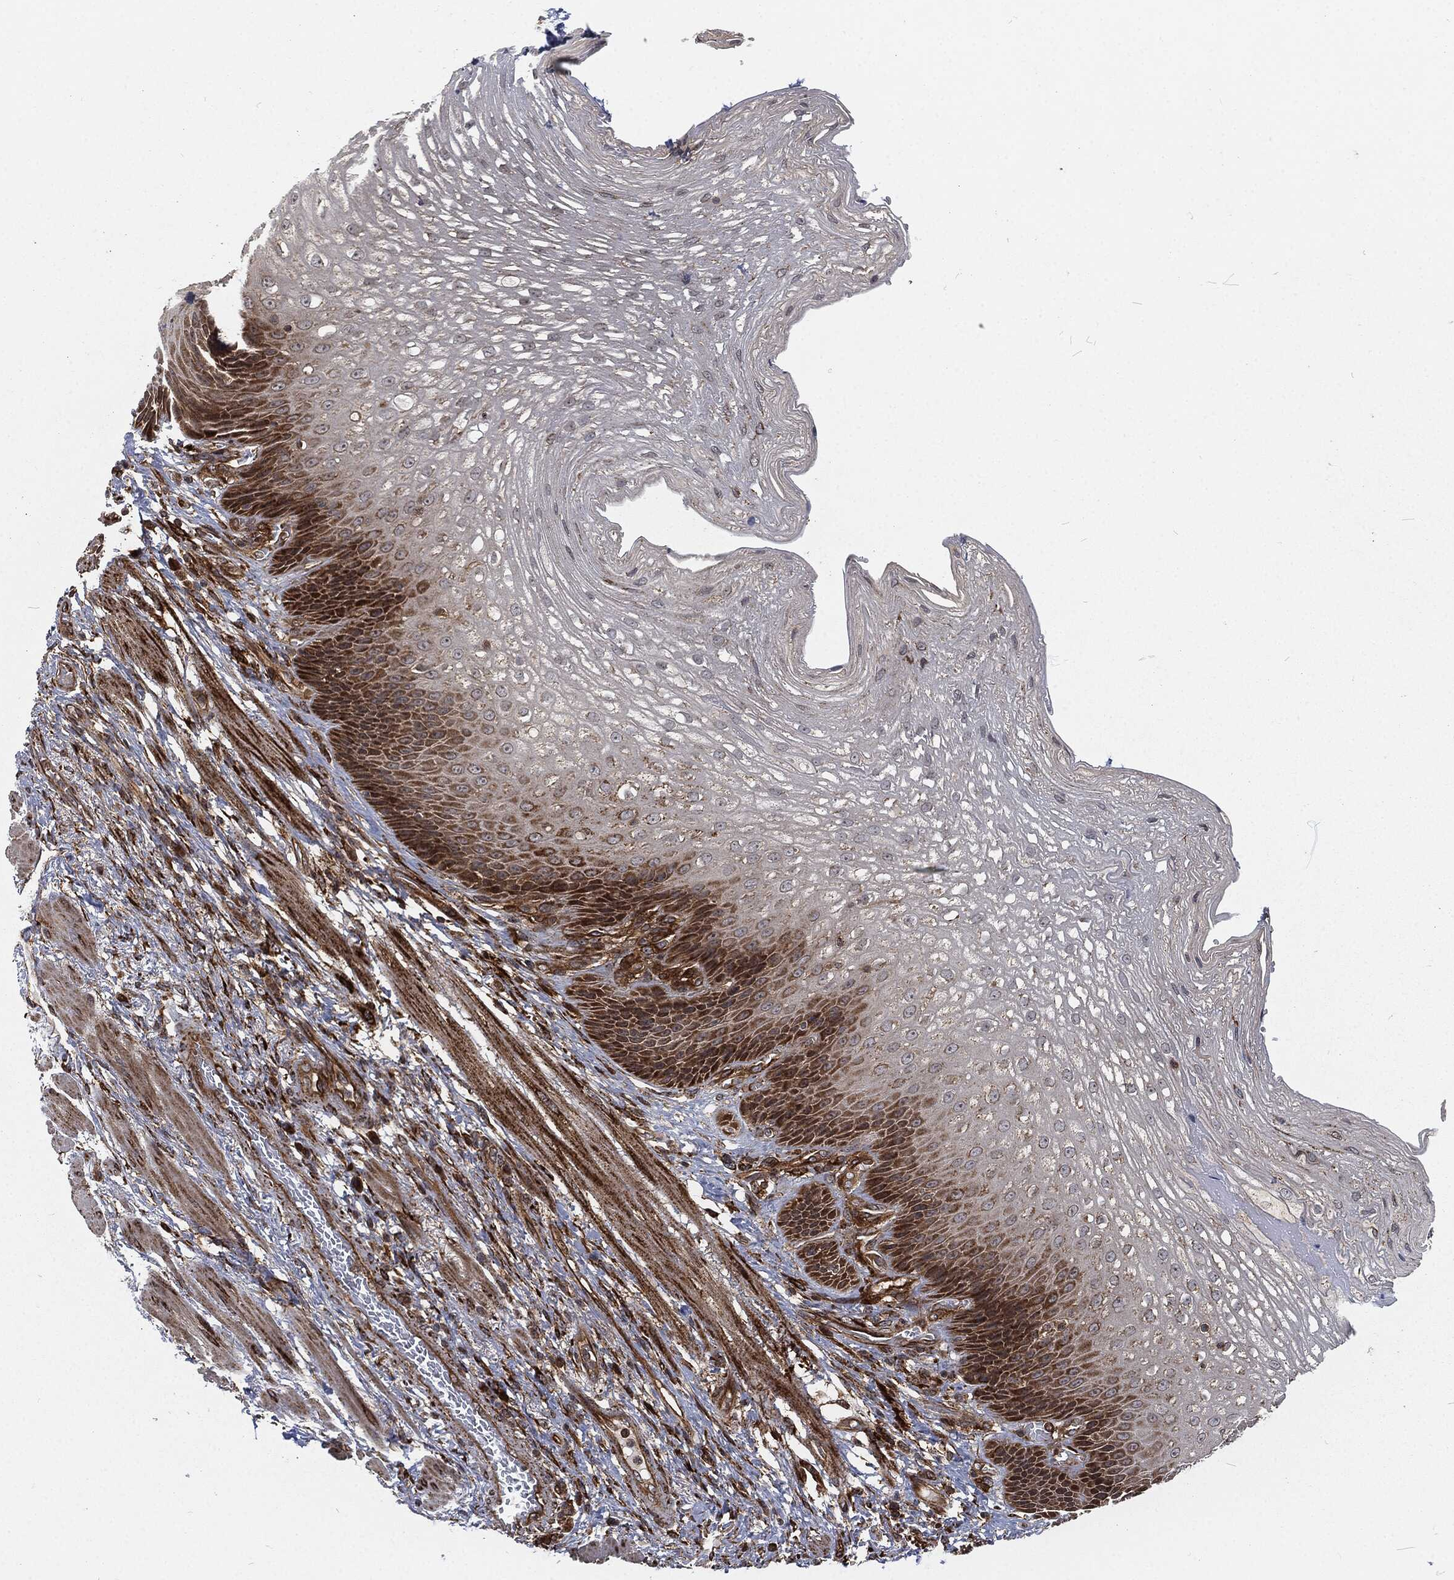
{"staining": {"intensity": "strong", "quantity": "<25%", "location": "cytoplasmic/membranous"}, "tissue": "esophagus", "cell_type": "Squamous epithelial cells", "image_type": "normal", "snomed": [{"axis": "morphology", "description": "Normal tissue, NOS"}, {"axis": "topography", "description": "Esophagus"}], "caption": "A photomicrograph of human esophagus stained for a protein displays strong cytoplasmic/membranous brown staining in squamous epithelial cells.", "gene": "RFTN1", "patient": {"sex": "male", "age": 63}}